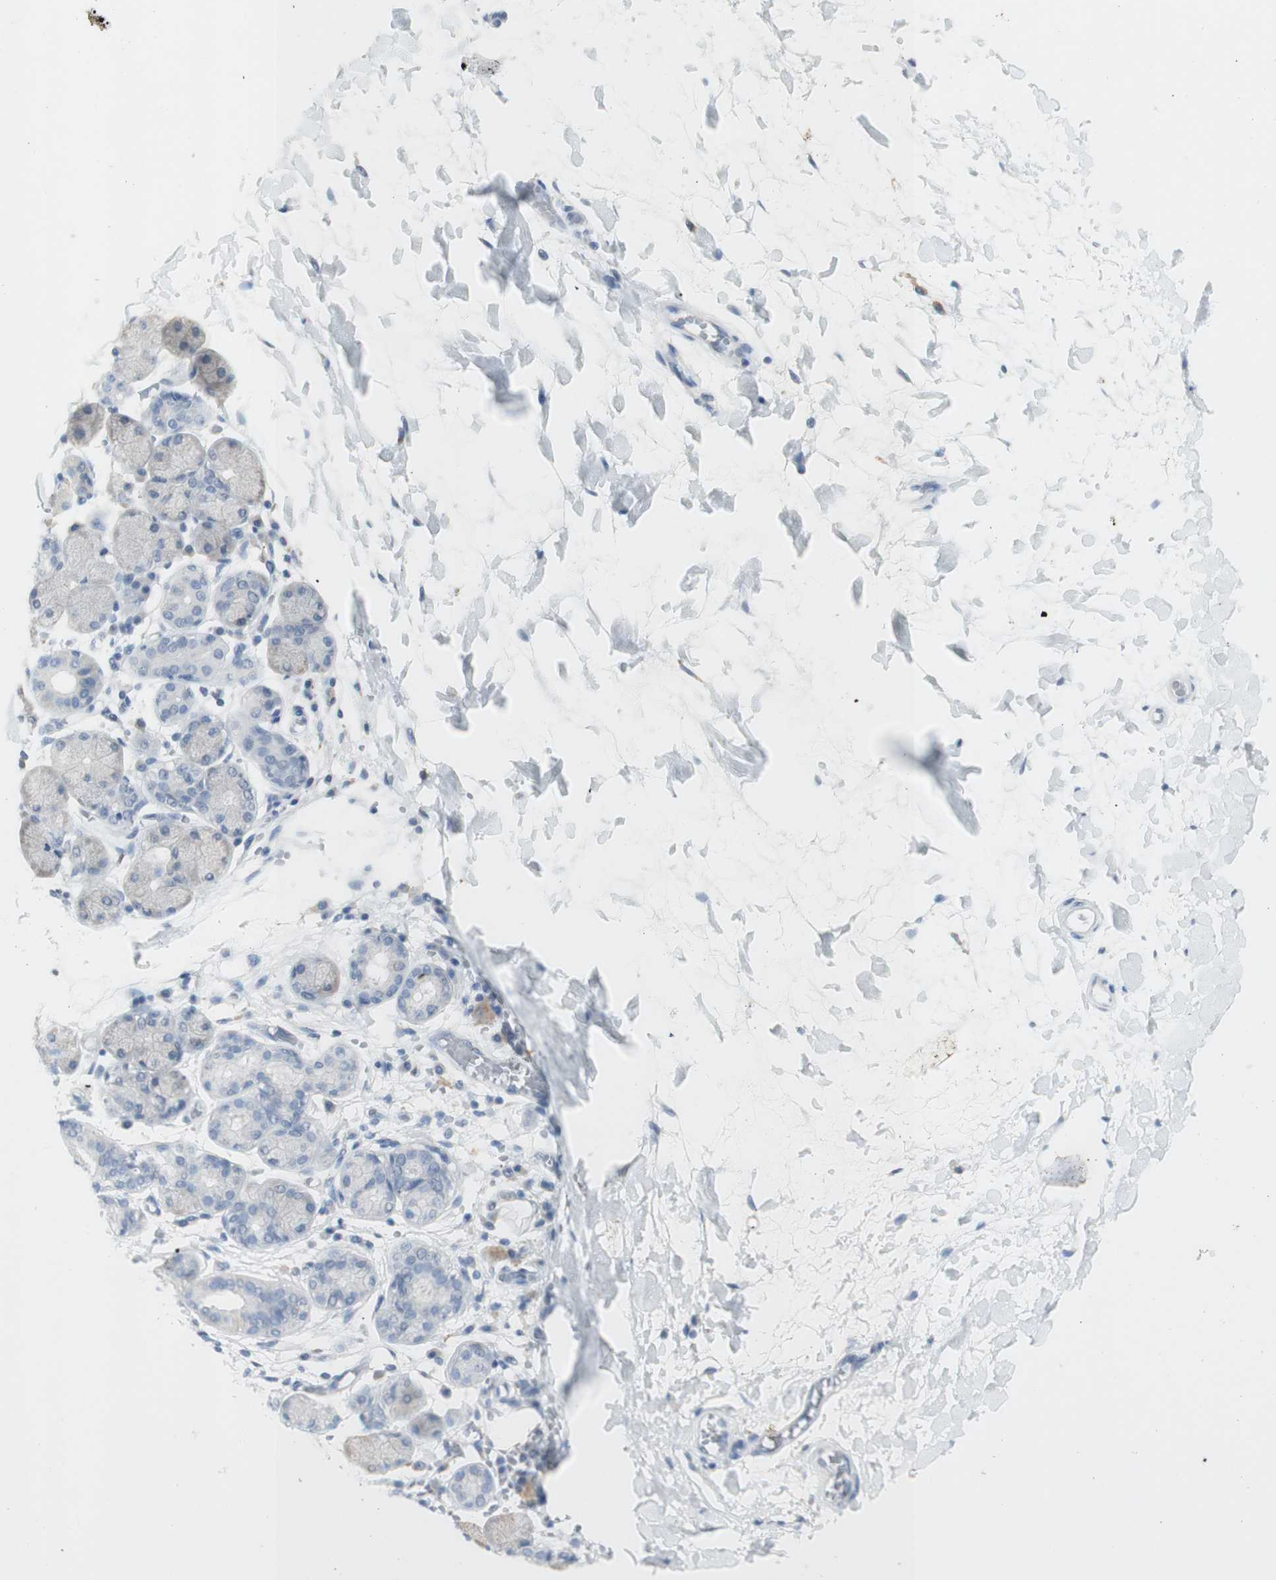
{"staining": {"intensity": "negative", "quantity": "none", "location": "none"}, "tissue": "salivary gland", "cell_type": "Glandular cells", "image_type": "normal", "snomed": [{"axis": "morphology", "description": "Normal tissue, NOS"}, {"axis": "topography", "description": "Salivary gland"}], "caption": "The image shows no significant staining in glandular cells of salivary gland.", "gene": "ART3", "patient": {"sex": "female", "age": 24}}